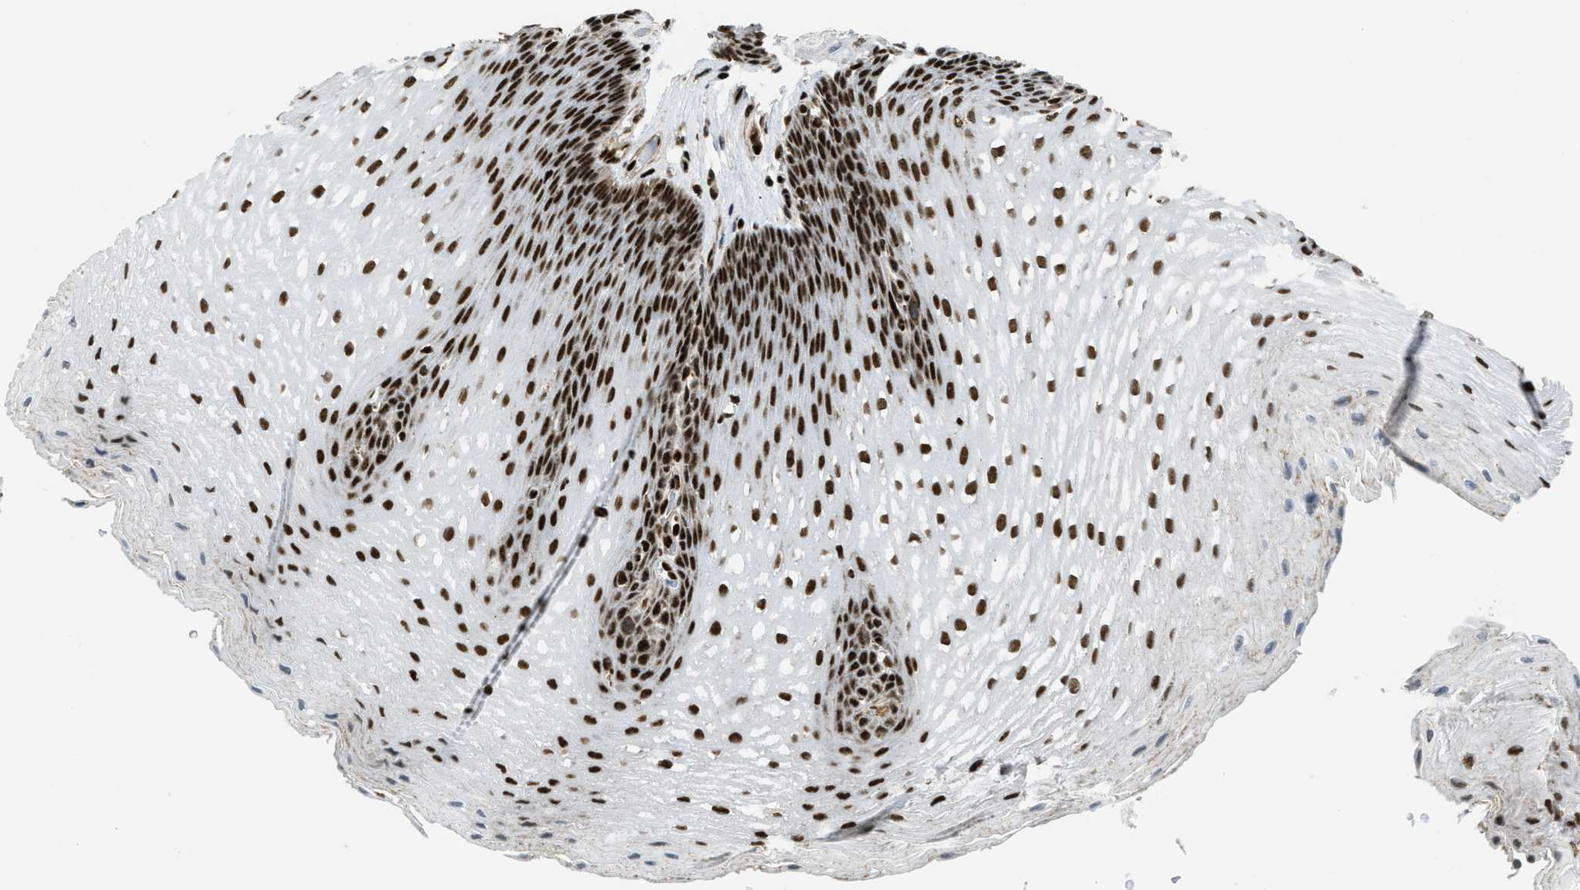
{"staining": {"intensity": "strong", "quantity": ">75%", "location": "nuclear"}, "tissue": "esophagus", "cell_type": "Squamous epithelial cells", "image_type": "normal", "snomed": [{"axis": "morphology", "description": "Normal tissue, NOS"}, {"axis": "topography", "description": "Esophagus"}], "caption": "High-magnification brightfield microscopy of benign esophagus stained with DAB (brown) and counterstained with hematoxylin (blue). squamous epithelial cells exhibit strong nuclear staining is identified in approximately>75% of cells. The staining was performed using DAB to visualize the protein expression in brown, while the nuclei were stained in blue with hematoxylin (Magnification: 20x).", "gene": "GABPB1", "patient": {"sex": "male", "age": 48}}